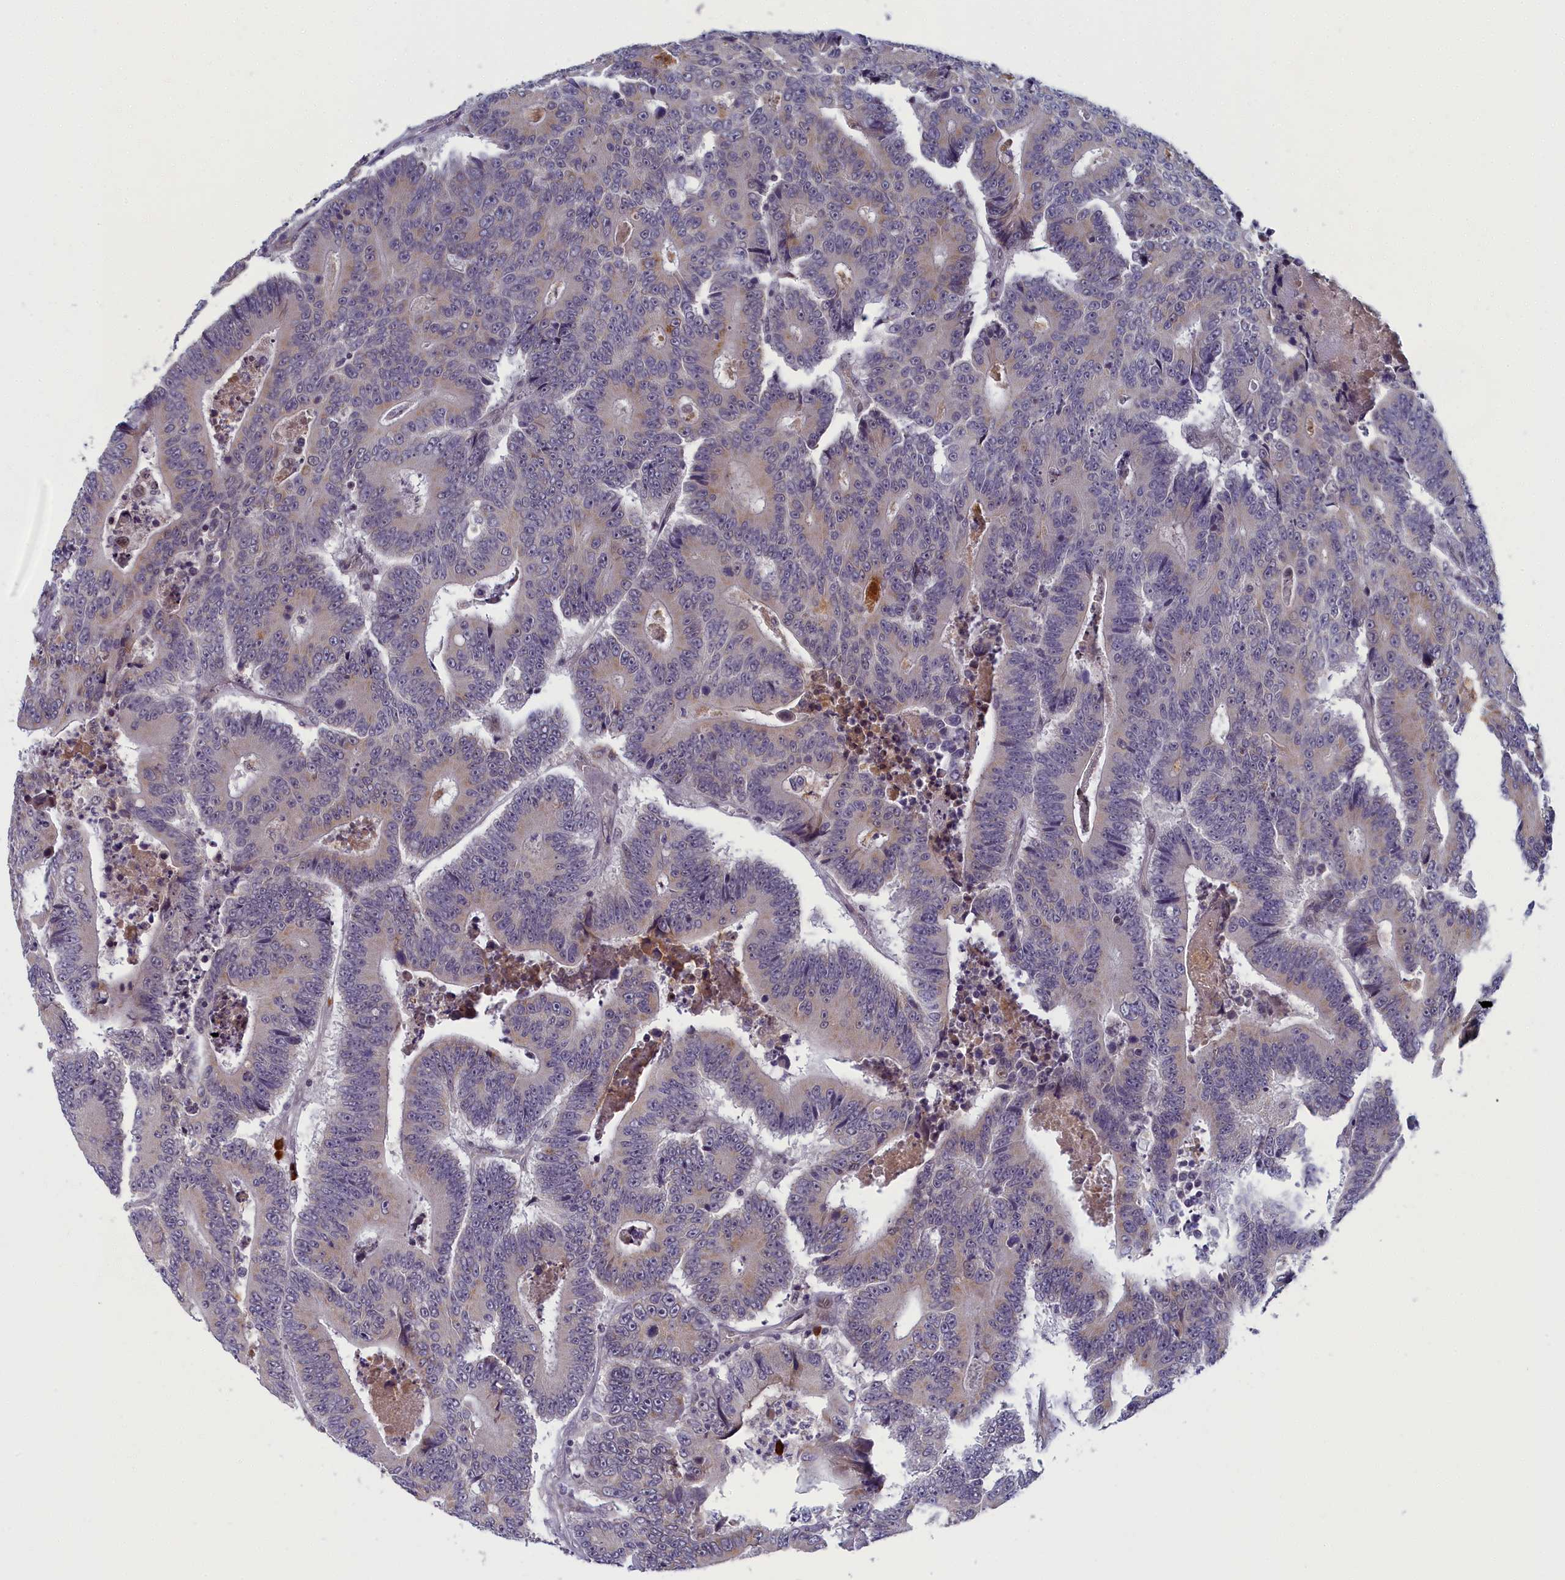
{"staining": {"intensity": "weak", "quantity": "<25%", "location": "cytoplasmic/membranous"}, "tissue": "colorectal cancer", "cell_type": "Tumor cells", "image_type": "cancer", "snomed": [{"axis": "morphology", "description": "Adenocarcinoma, NOS"}, {"axis": "topography", "description": "Colon"}], "caption": "Tumor cells show no significant protein positivity in colorectal cancer (adenocarcinoma).", "gene": "DNAJC17", "patient": {"sex": "male", "age": 83}}